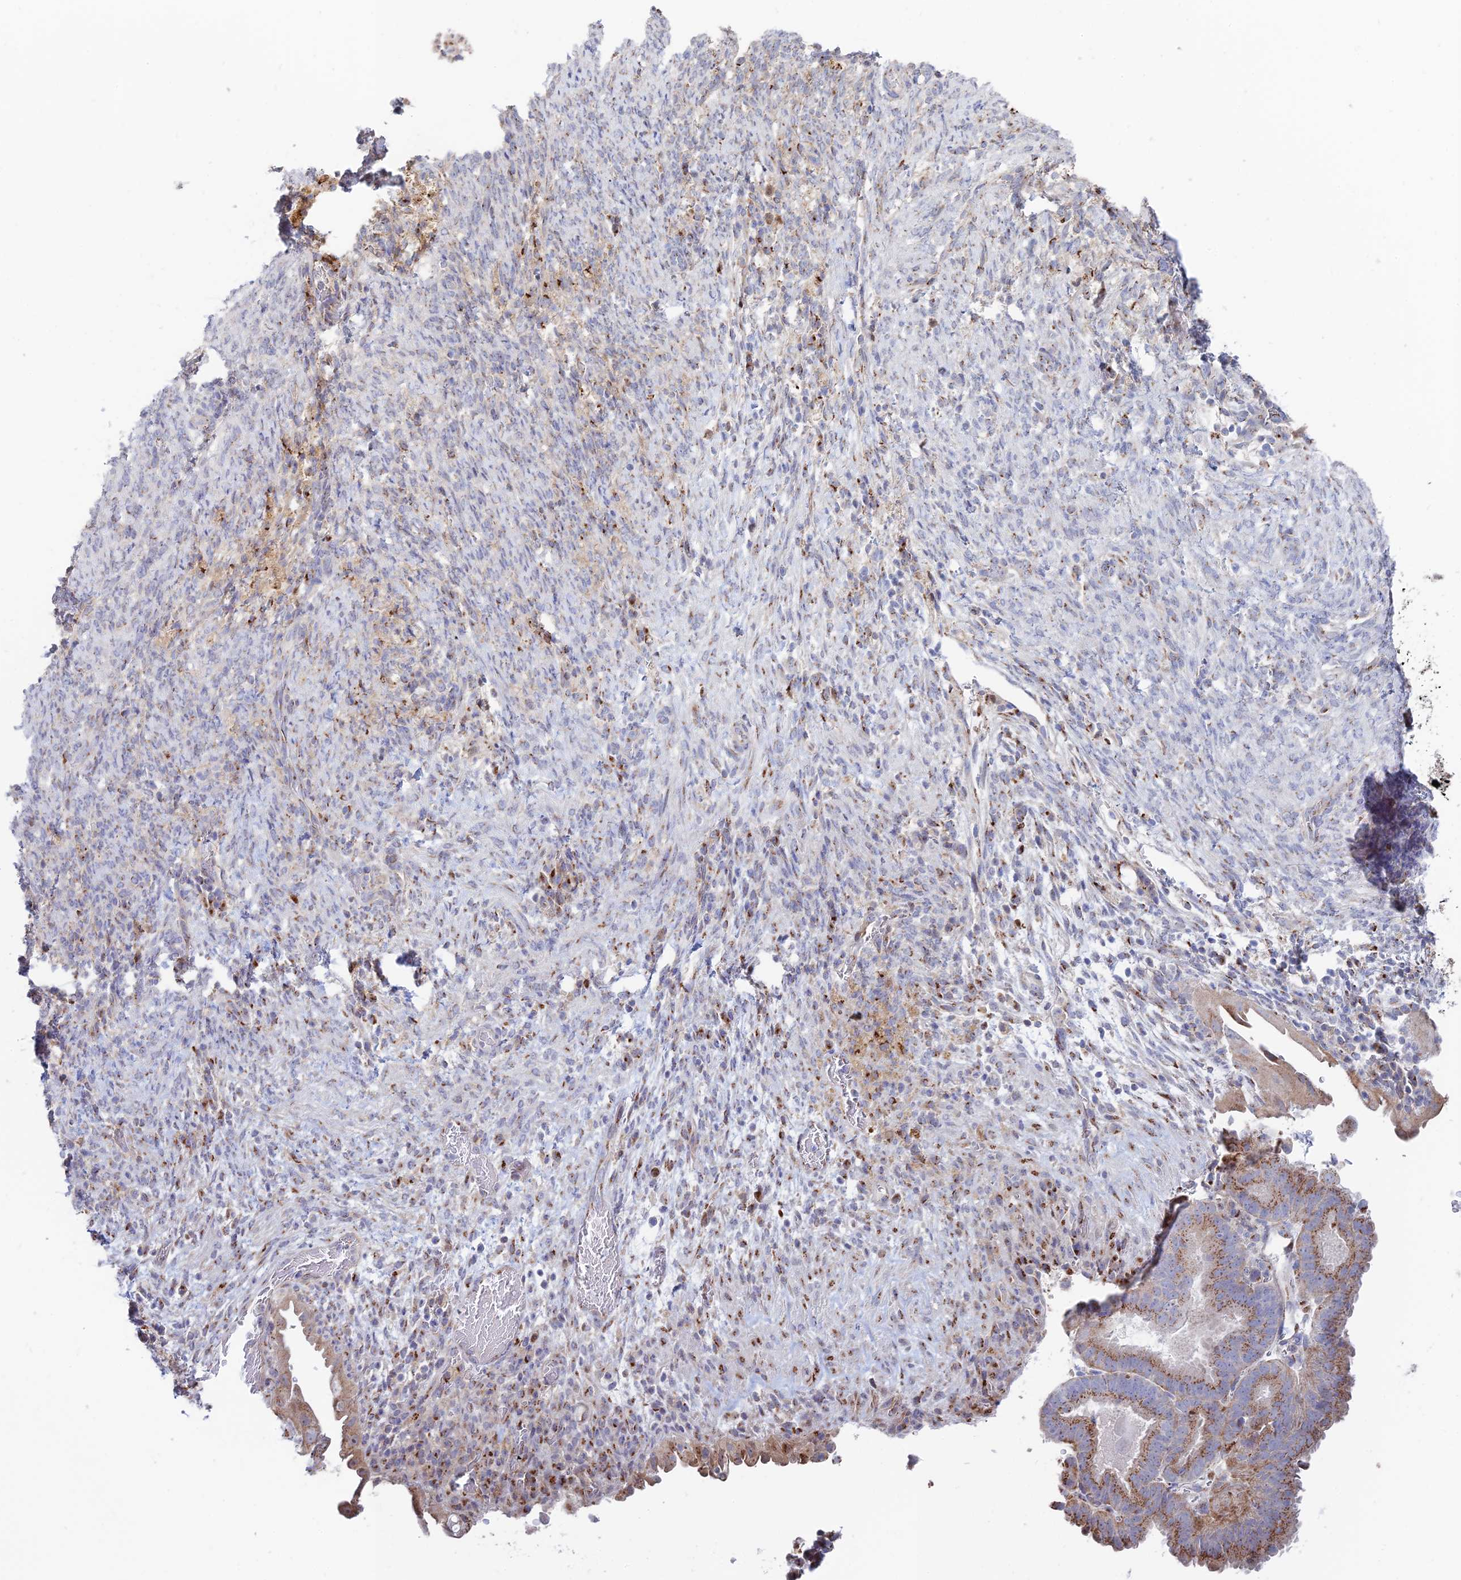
{"staining": {"intensity": "moderate", "quantity": ">75%", "location": "cytoplasmic/membranous"}, "tissue": "endometrial cancer", "cell_type": "Tumor cells", "image_type": "cancer", "snomed": [{"axis": "morphology", "description": "Adenocarcinoma, NOS"}, {"axis": "topography", "description": "Endometrium"}], "caption": "Immunohistochemical staining of human endometrial cancer (adenocarcinoma) displays medium levels of moderate cytoplasmic/membranous expression in about >75% of tumor cells.", "gene": "HS2ST1", "patient": {"sex": "female", "age": 70}}